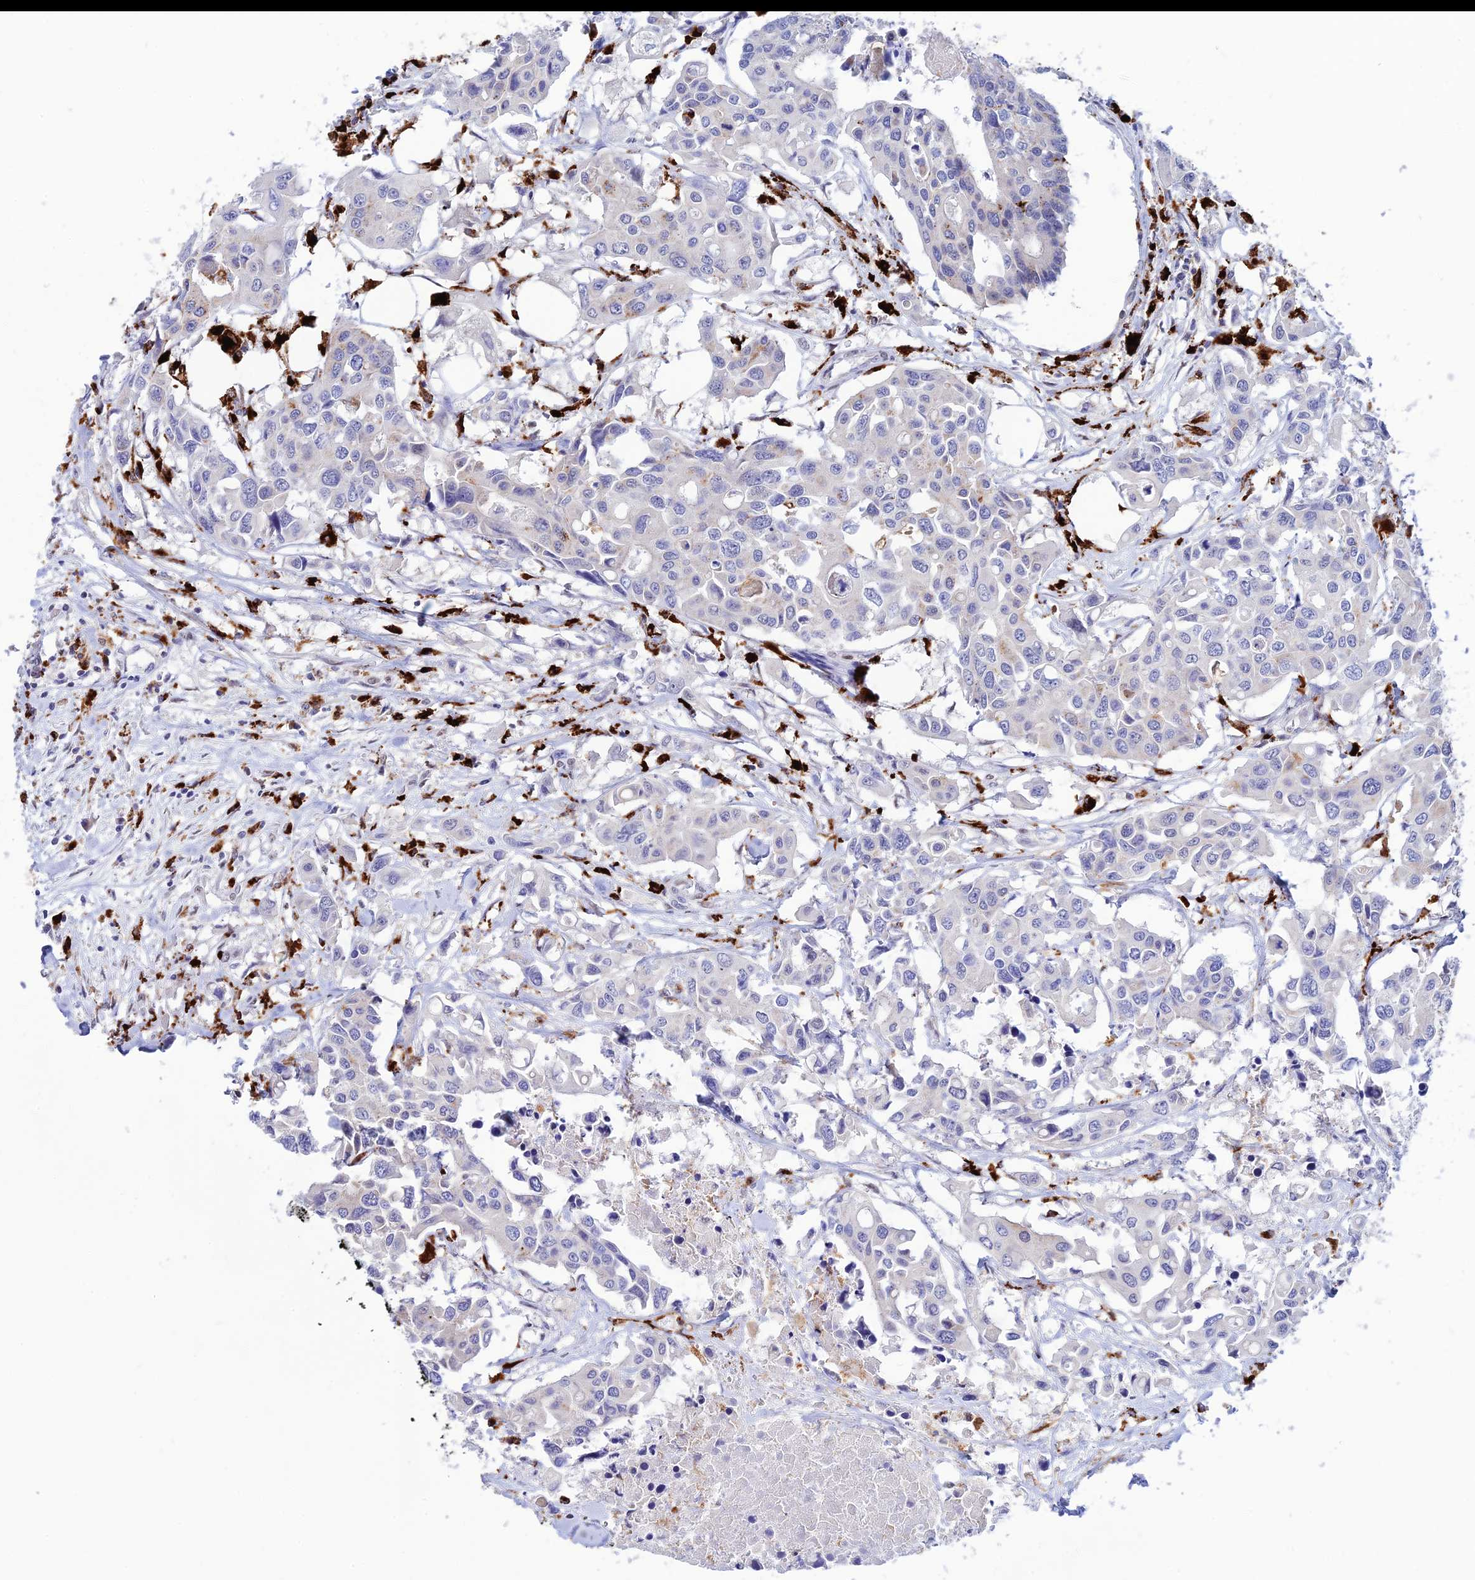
{"staining": {"intensity": "negative", "quantity": "none", "location": "none"}, "tissue": "colorectal cancer", "cell_type": "Tumor cells", "image_type": "cancer", "snomed": [{"axis": "morphology", "description": "Adenocarcinoma, NOS"}, {"axis": "topography", "description": "Colon"}], "caption": "A histopathology image of human adenocarcinoma (colorectal) is negative for staining in tumor cells. (Brightfield microscopy of DAB IHC at high magnification).", "gene": "HIC1", "patient": {"sex": "male", "age": 77}}